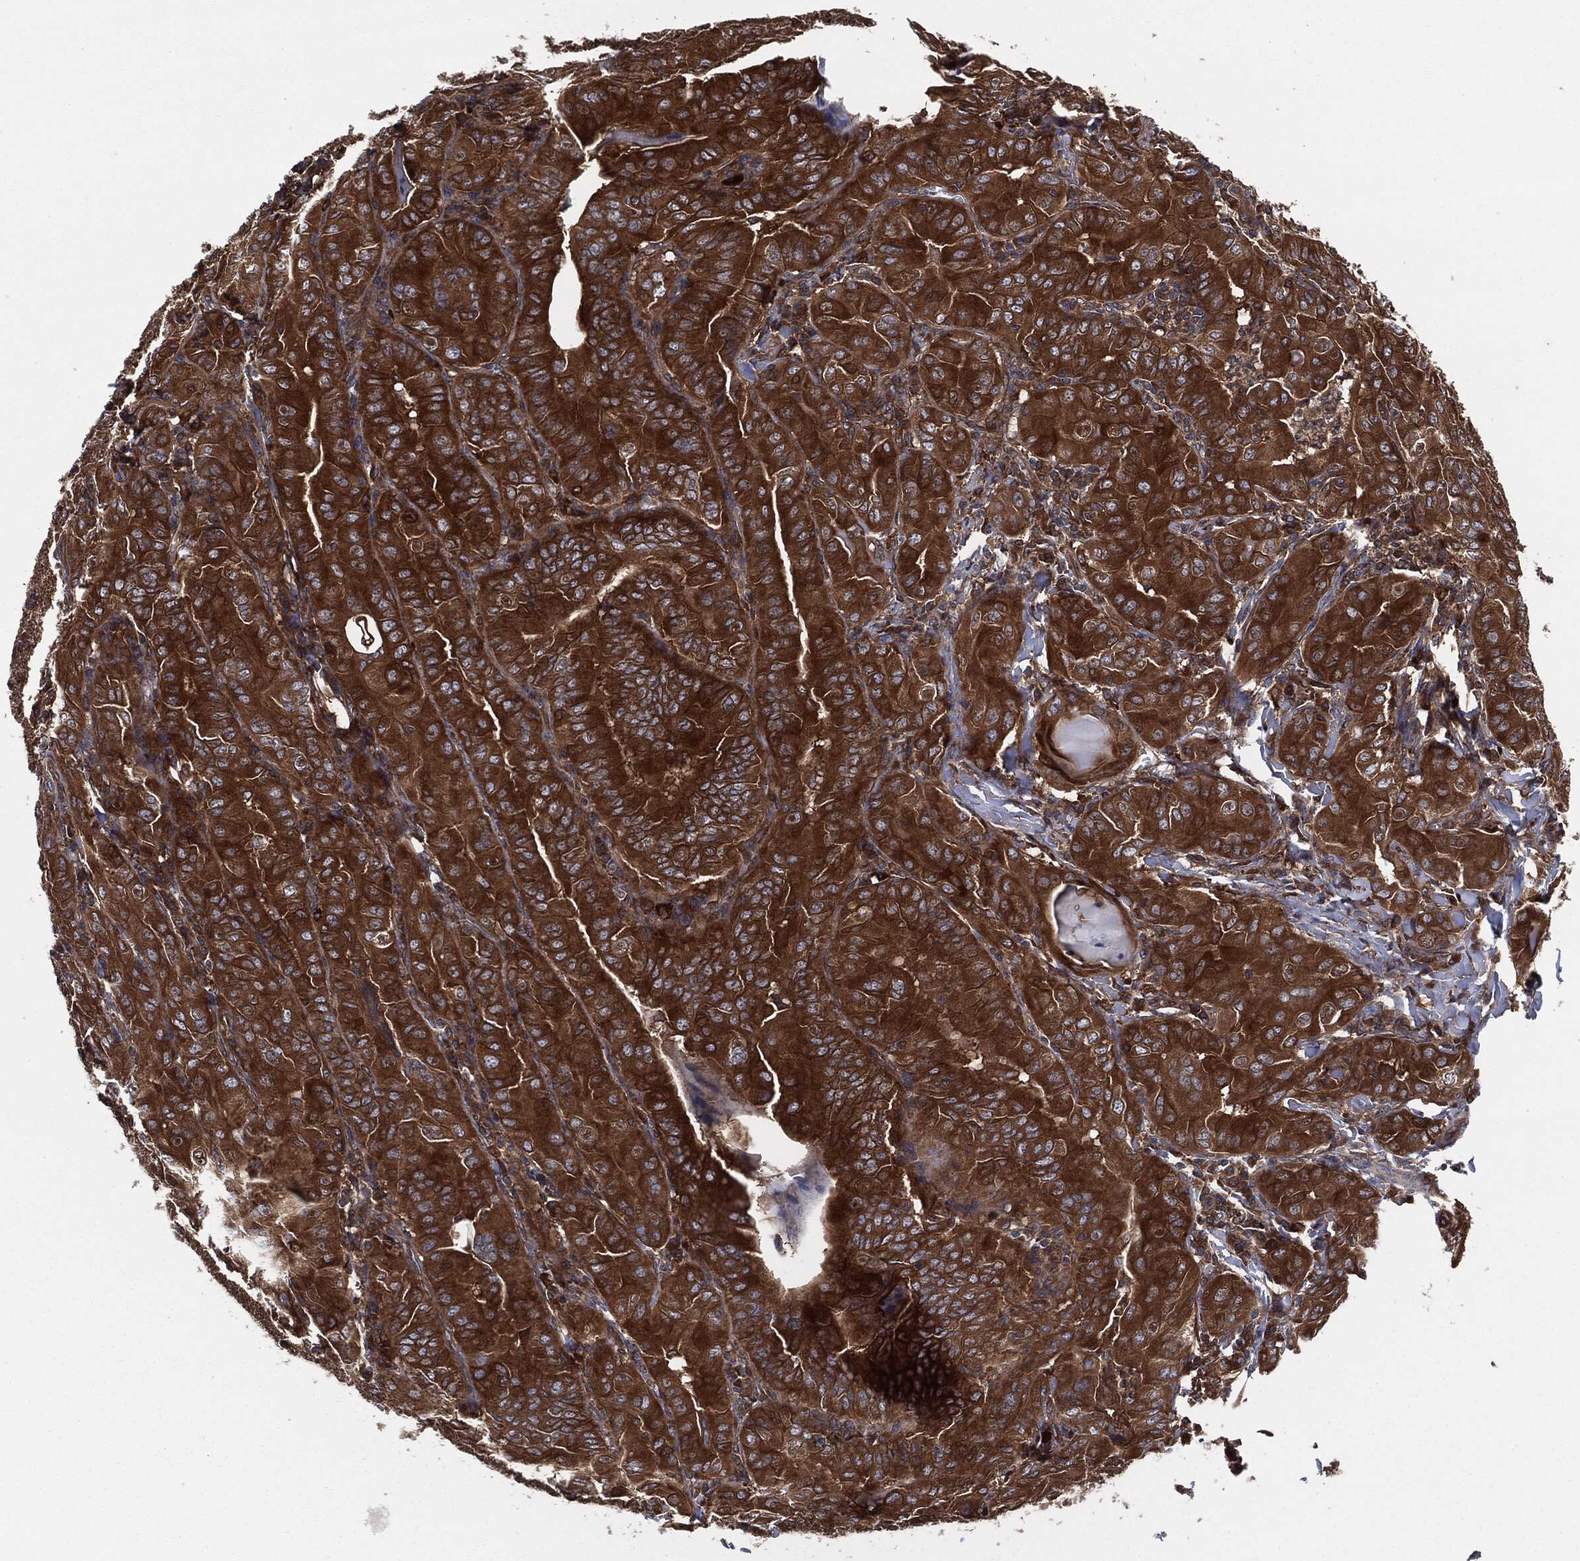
{"staining": {"intensity": "strong", "quantity": ">75%", "location": "cytoplasmic/membranous"}, "tissue": "thyroid cancer", "cell_type": "Tumor cells", "image_type": "cancer", "snomed": [{"axis": "morphology", "description": "Papillary adenocarcinoma, NOS"}, {"axis": "topography", "description": "Thyroid gland"}], "caption": "Immunohistochemistry (IHC) staining of thyroid cancer, which shows high levels of strong cytoplasmic/membranous positivity in approximately >75% of tumor cells indicating strong cytoplasmic/membranous protein expression. The staining was performed using DAB (brown) for protein detection and nuclei were counterstained in hematoxylin (blue).", "gene": "XPNPEP1", "patient": {"sex": "female", "age": 37}}